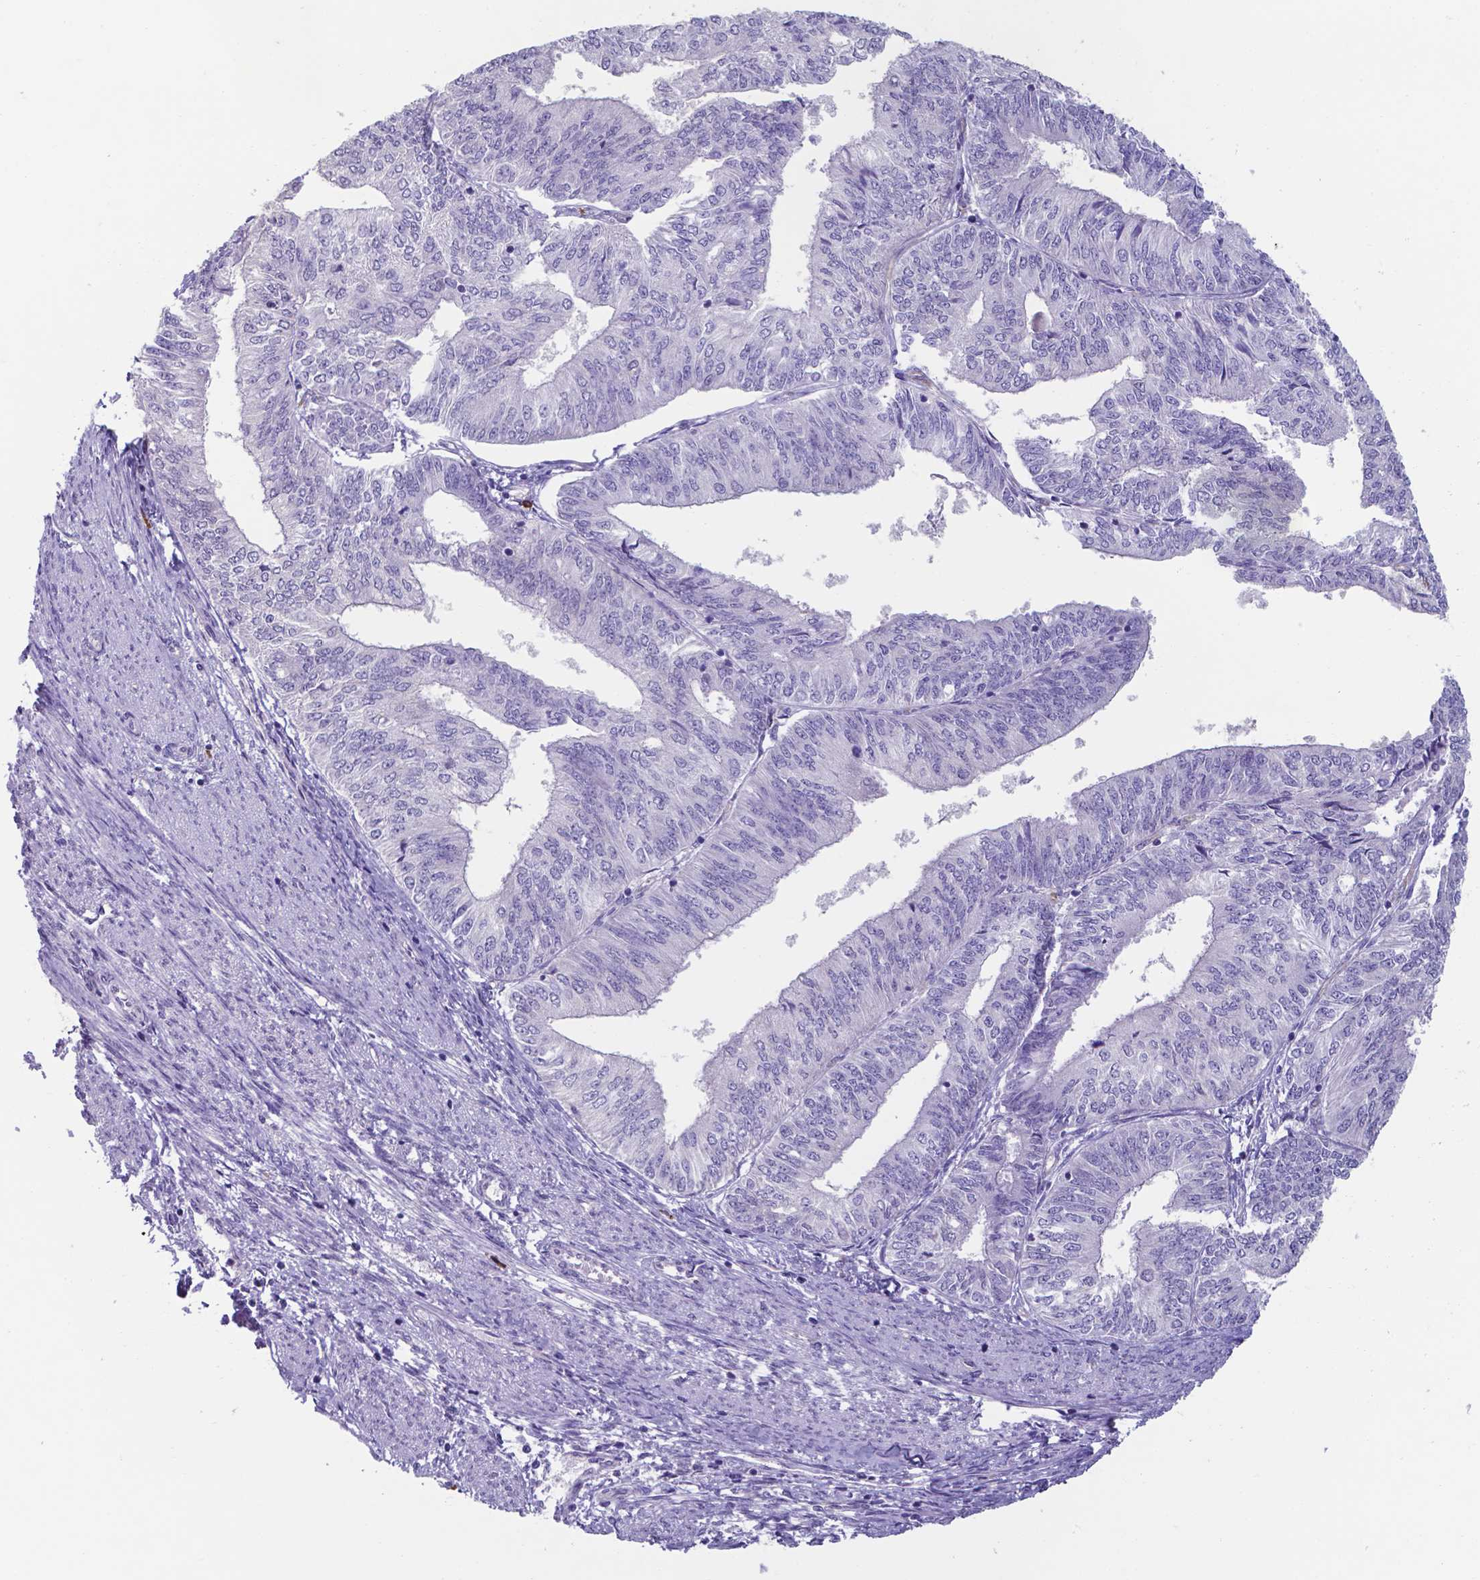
{"staining": {"intensity": "negative", "quantity": "none", "location": "none"}, "tissue": "endometrial cancer", "cell_type": "Tumor cells", "image_type": "cancer", "snomed": [{"axis": "morphology", "description": "Adenocarcinoma, NOS"}, {"axis": "topography", "description": "Endometrium"}], "caption": "Endometrial adenocarcinoma was stained to show a protein in brown. There is no significant expression in tumor cells.", "gene": "UBE2J1", "patient": {"sex": "female", "age": 58}}